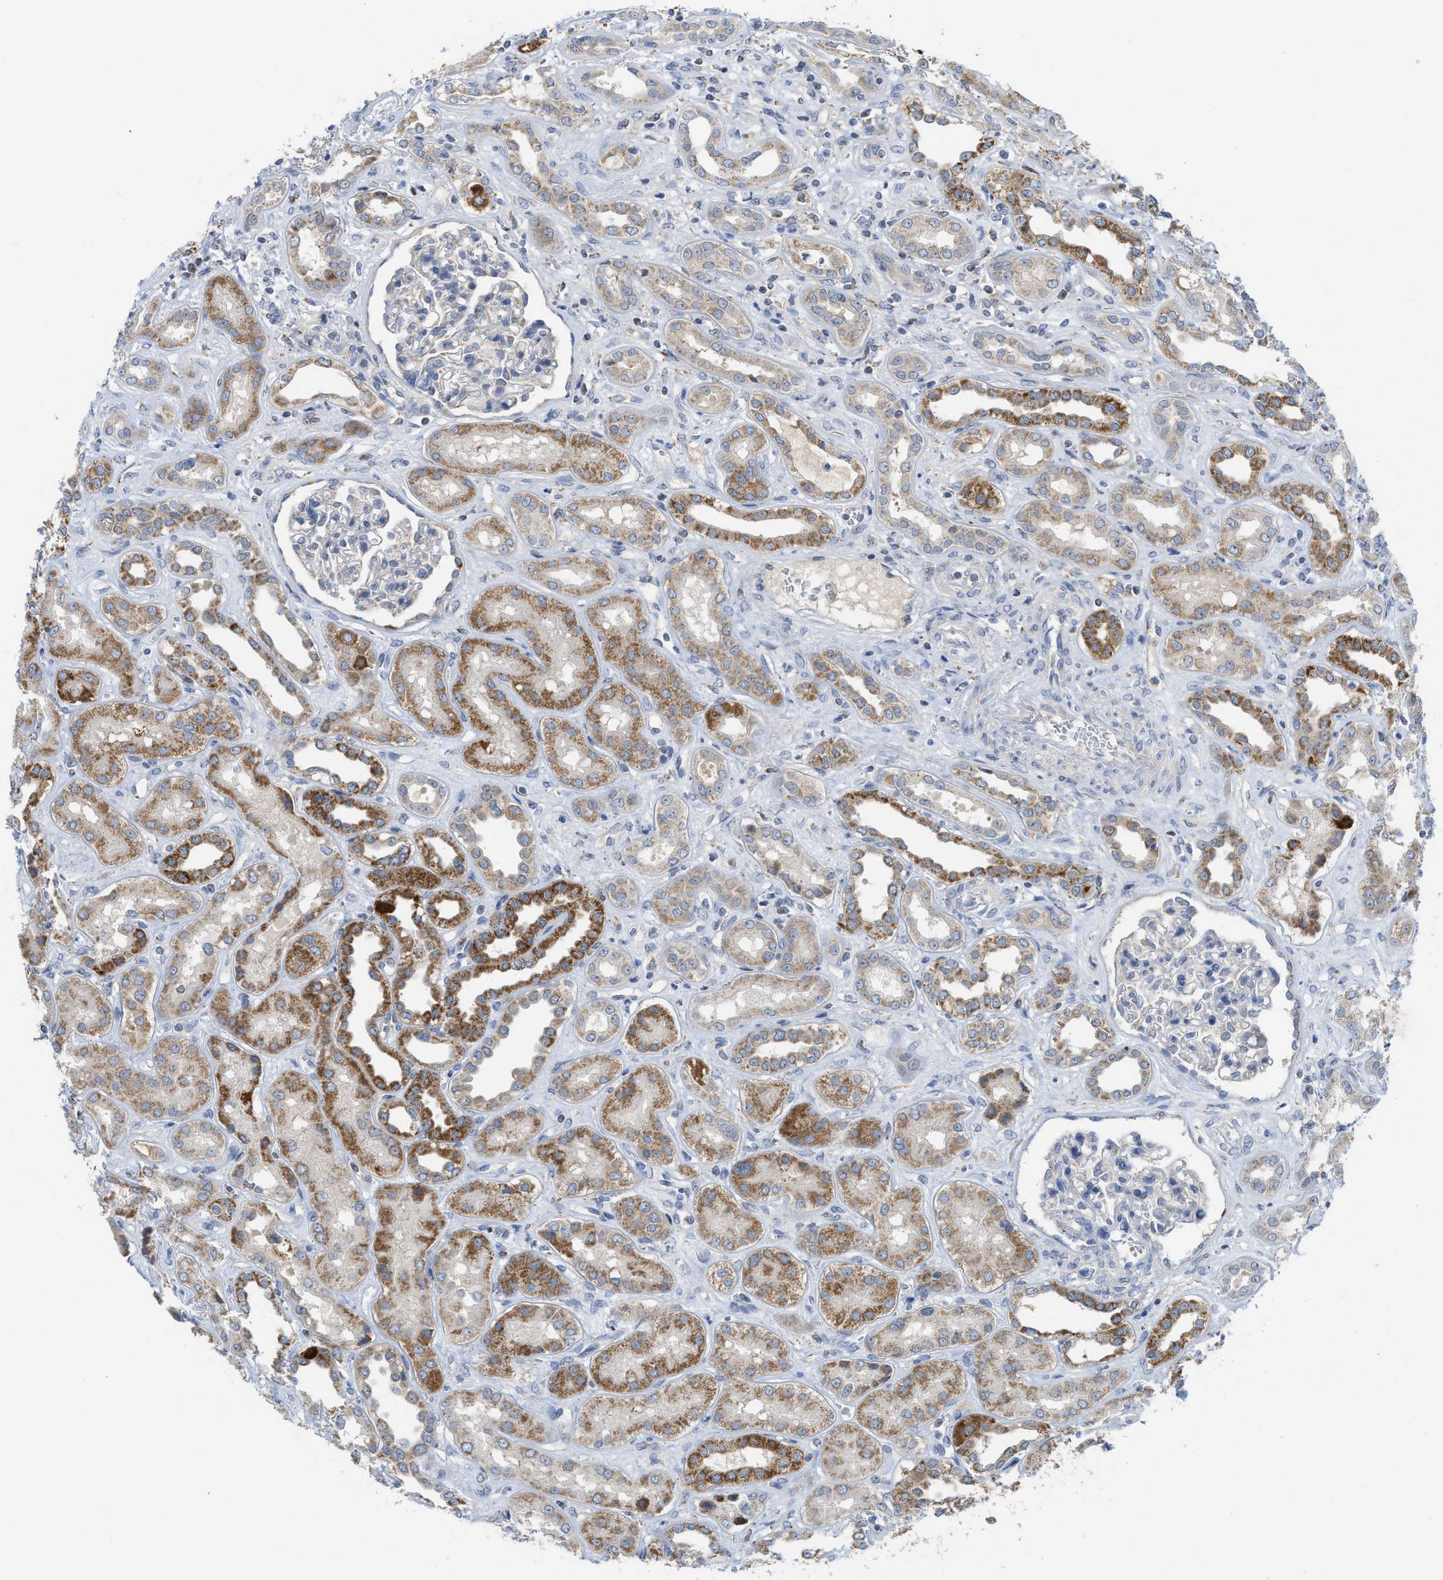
{"staining": {"intensity": "negative", "quantity": "none", "location": "none"}, "tissue": "kidney", "cell_type": "Cells in glomeruli", "image_type": "normal", "snomed": [{"axis": "morphology", "description": "Normal tissue, NOS"}, {"axis": "topography", "description": "Kidney"}], "caption": "Immunohistochemical staining of normal kidney displays no significant expression in cells in glomeruli.", "gene": "GATD3", "patient": {"sex": "male", "age": 59}}